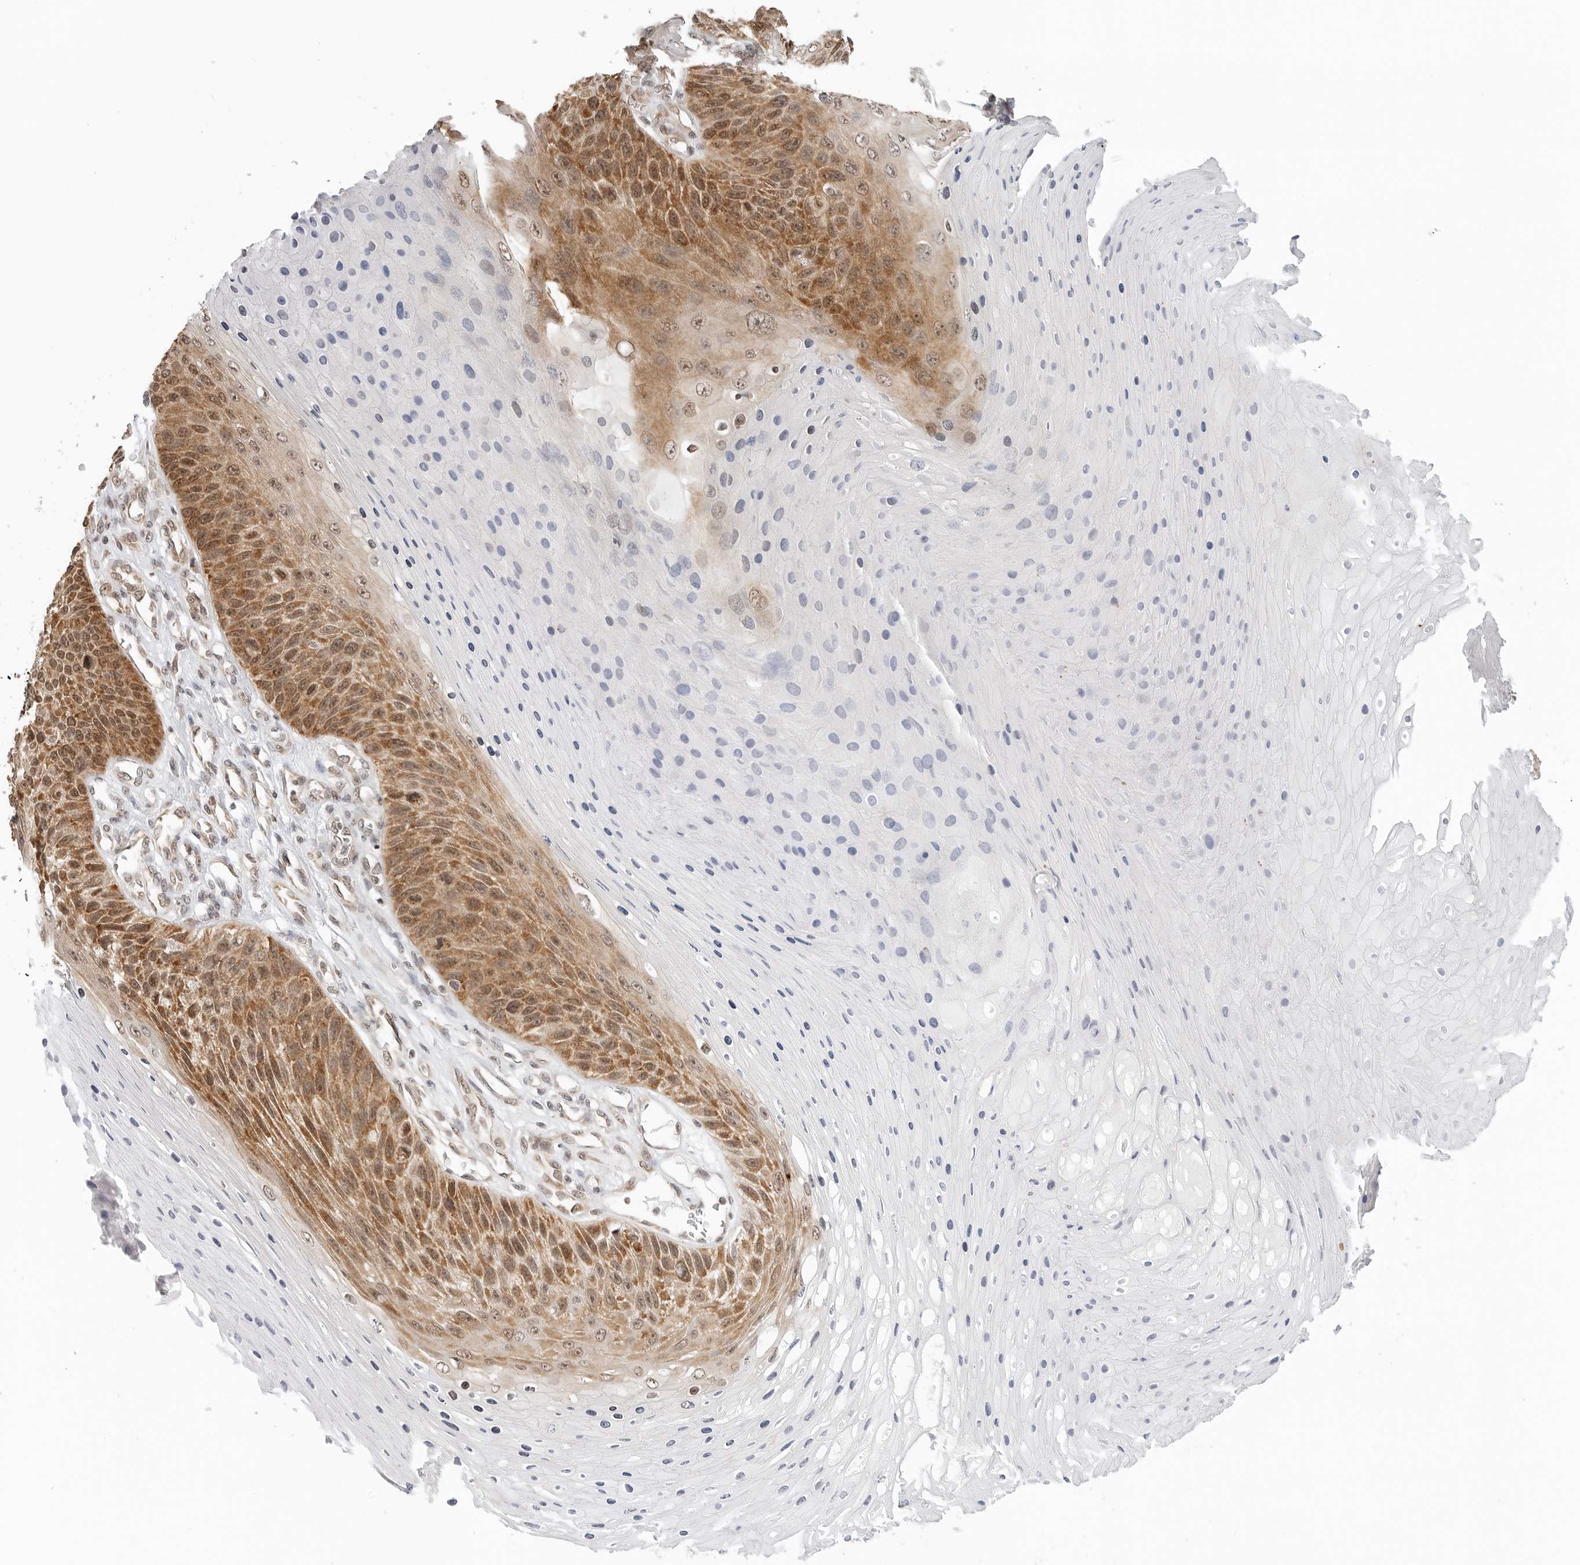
{"staining": {"intensity": "moderate", "quantity": "25%-75%", "location": "cytoplasmic/membranous,nuclear"}, "tissue": "skin cancer", "cell_type": "Tumor cells", "image_type": "cancer", "snomed": [{"axis": "morphology", "description": "Squamous cell carcinoma, NOS"}, {"axis": "topography", "description": "Skin"}], "caption": "Protein analysis of skin cancer tissue exhibits moderate cytoplasmic/membranous and nuclear expression in about 25%-75% of tumor cells.", "gene": "METAP1", "patient": {"sex": "female", "age": 88}}